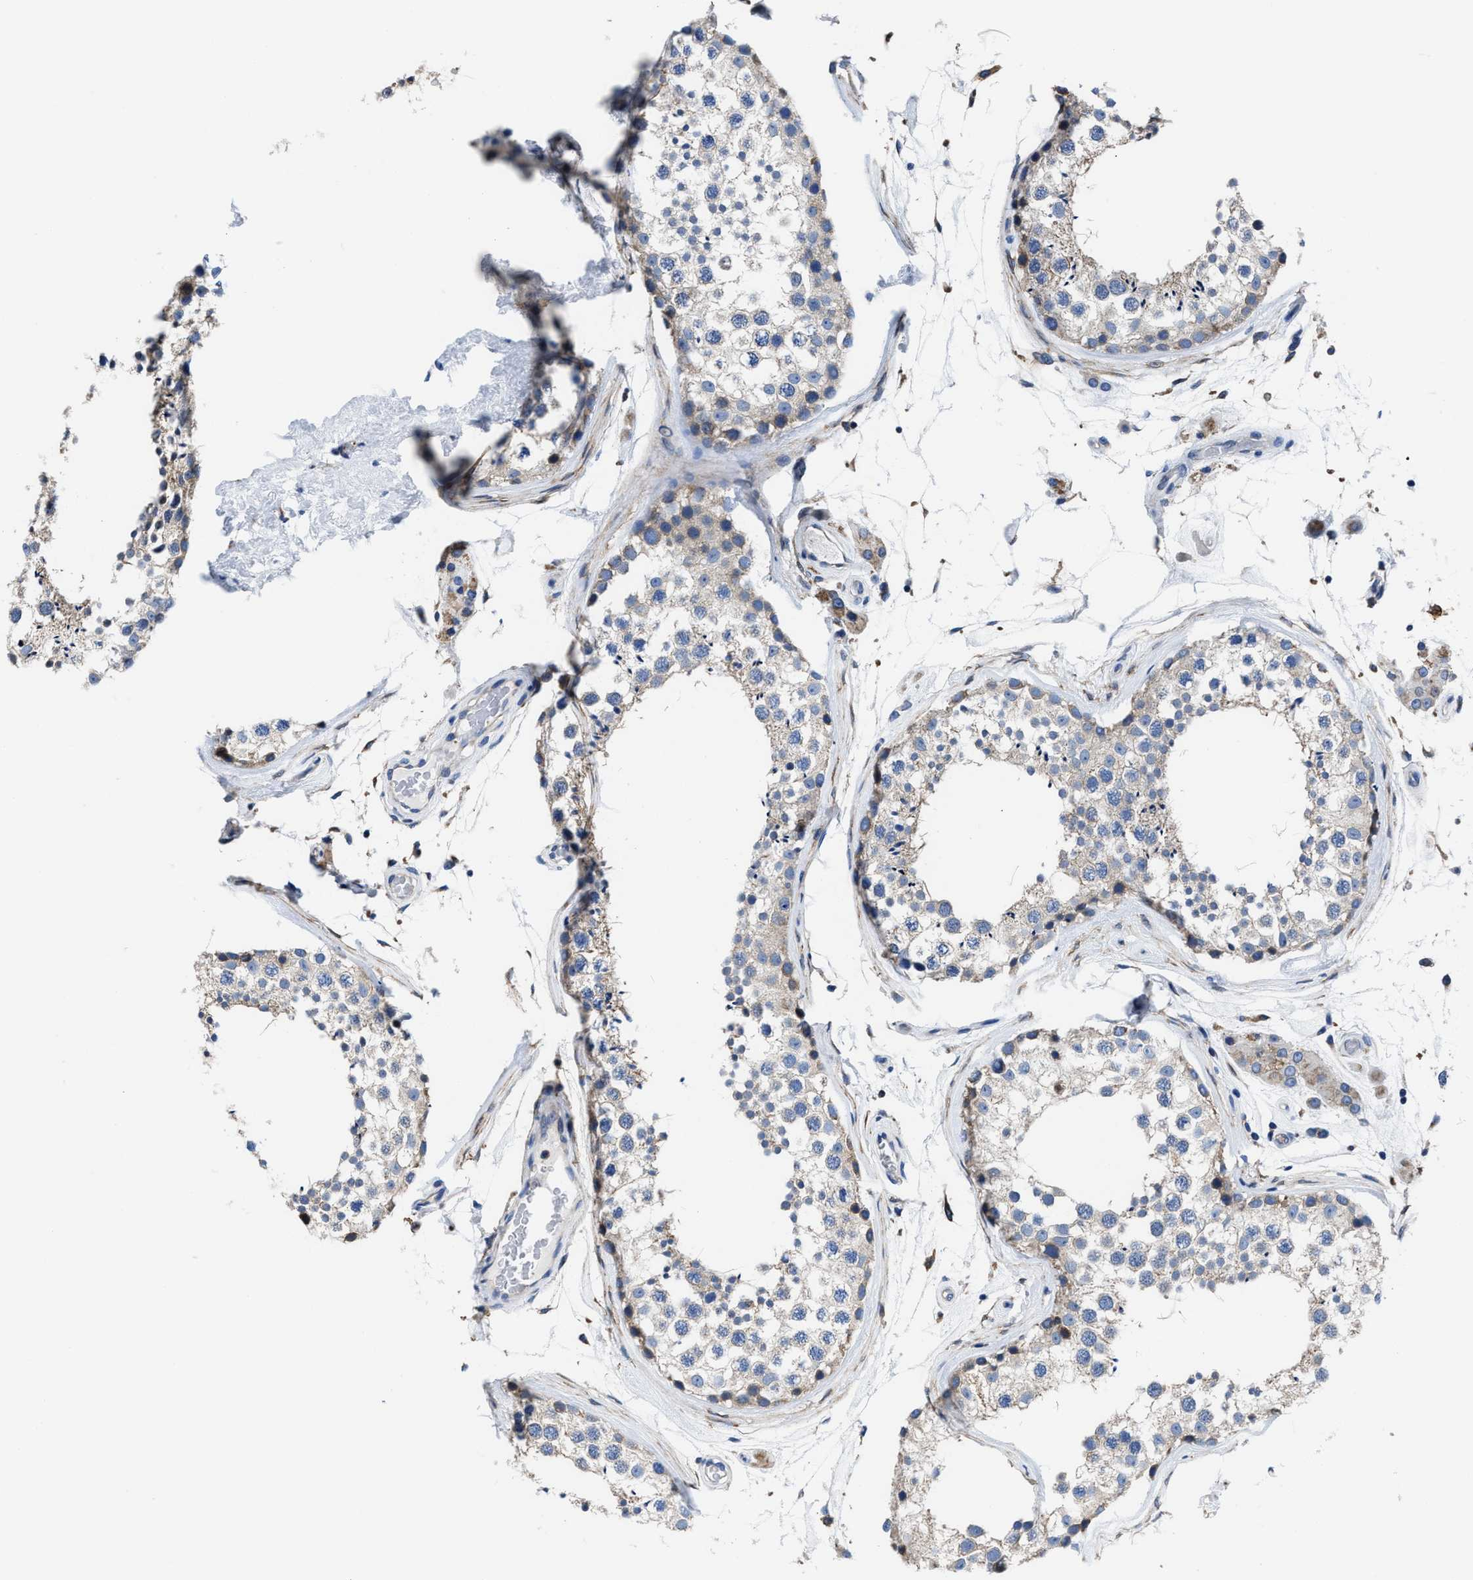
{"staining": {"intensity": "weak", "quantity": "<25%", "location": "cytoplasmic/membranous"}, "tissue": "testis", "cell_type": "Cells in seminiferous ducts", "image_type": "normal", "snomed": [{"axis": "morphology", "description": "Normal tissue, NOS"}, {"axis": "topography", "description": "Testis"}], "caption": "Human testis stained for a protein using immunohistochemistry demonstrates no positivity in cells in seminiferous ducts.", "gene": "TMEM30A", "patient": {"sex": "male", "age": 46}}